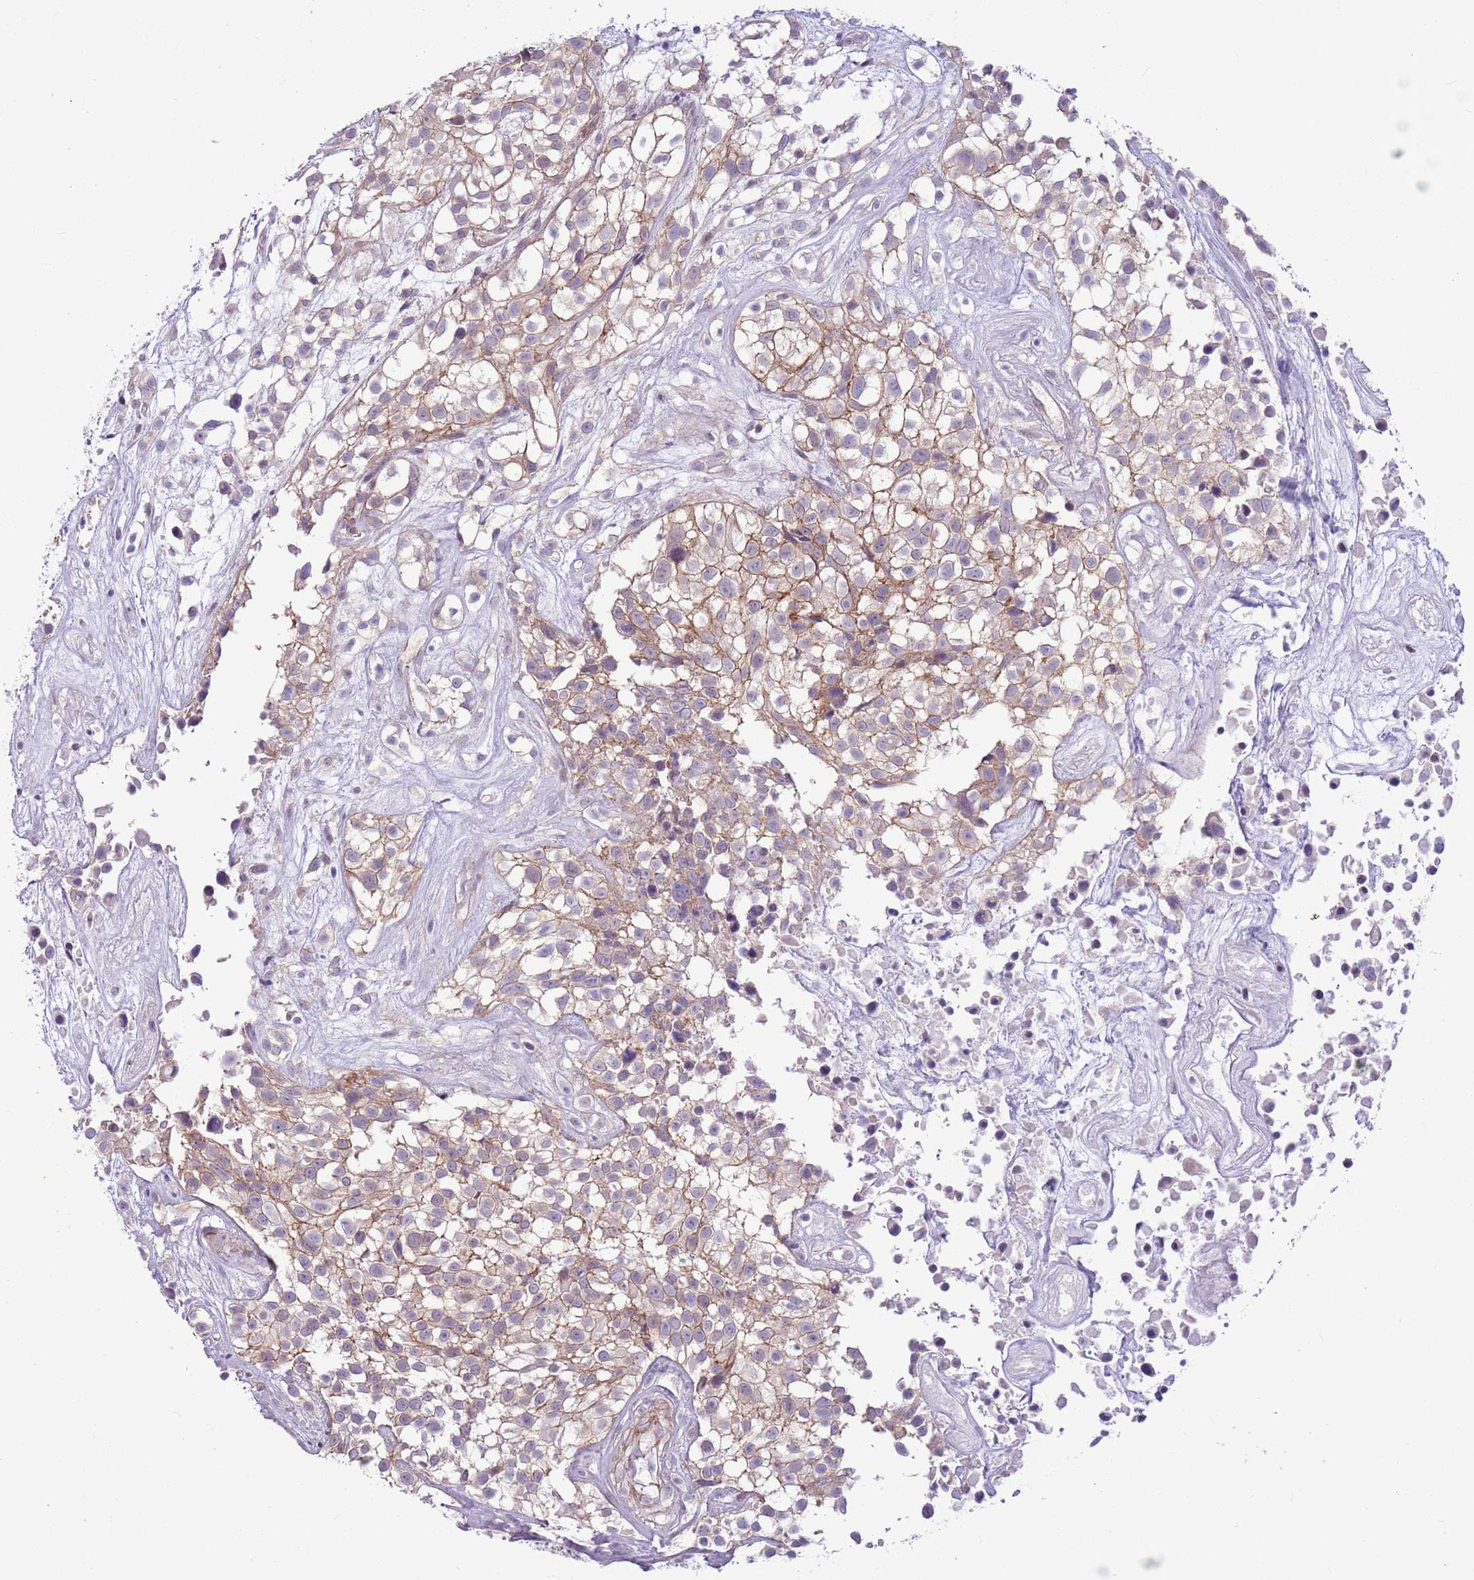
{"staining": {"intensity": "weak", "quantity": ">75%", "location": "cytoplasmic/membranous"}, "tissue": "urothelial cancer", "cell_type": "Tumor cells", "image_type": "cancer", "snomed": [{"axis": "morphology", "description": "Urothelial carcinoma, High grade"}, {"axis": "topography", "description": "Urinary bladder"}], "caption": "A brown stain labels weak cytoplasmic/membranous staining of a protein in human urothelial carcinoma (high-grade) tumor cells.", "gene": "PARP8", "patient": {"sex": "male", "age": 56}}